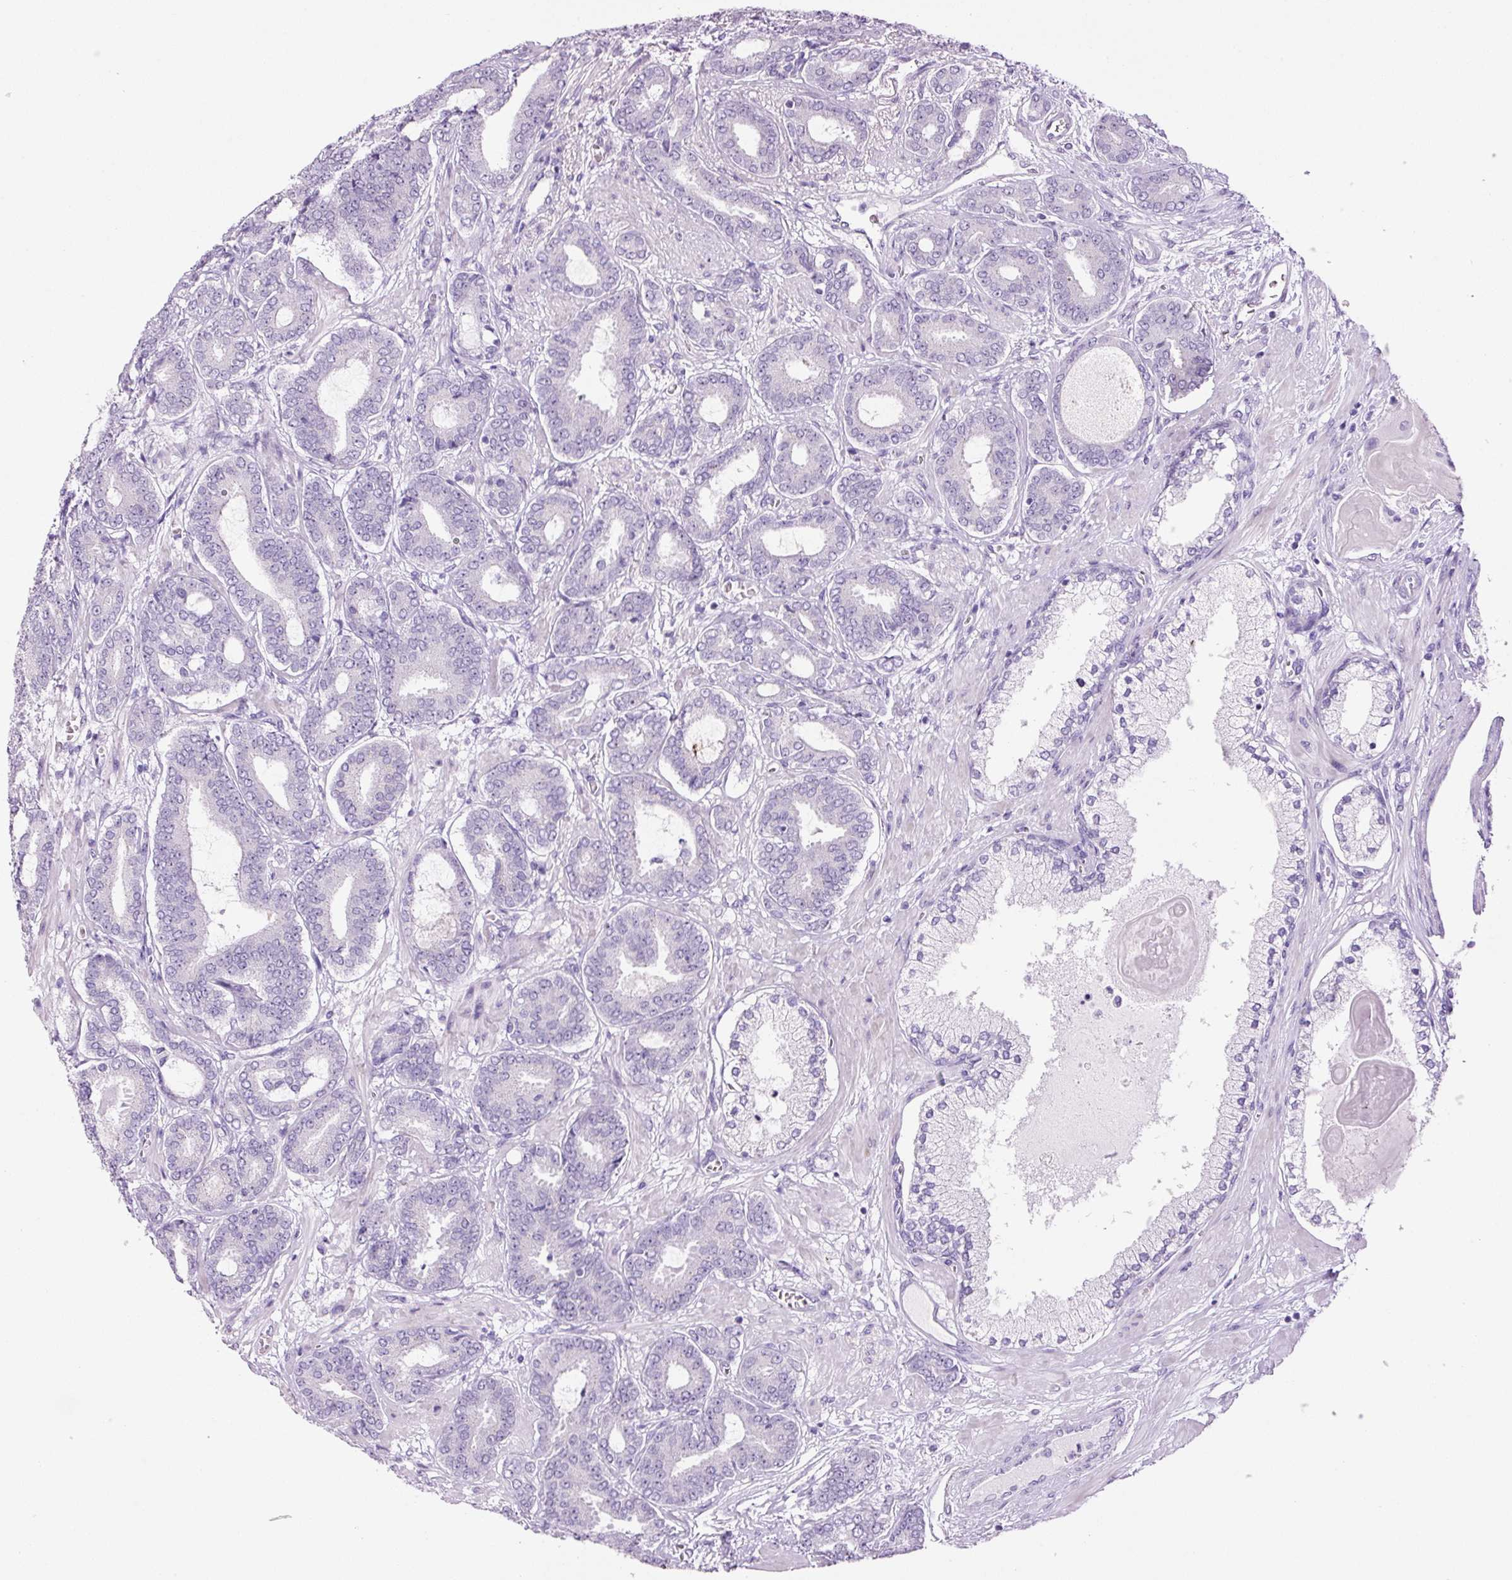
{"staining": {"intensity": "negative", "quantity": "none", "location": "none"}, "tissue": "prostate cancer", "cell_type": "Tumor cells", "image_type": "cancer", "snomed": [{"axis": "morphology", "description": "Adenocarcinoma, Low grade"}, {"axis": "topography", "description": "Prostate and seminal vesicle, NOS"}], "caption": "Tumor cells are negative for protein expression in human prostate cancer.", "gene": "ANKRD20A1", "patient": {"sex": "male", "age": 61}}